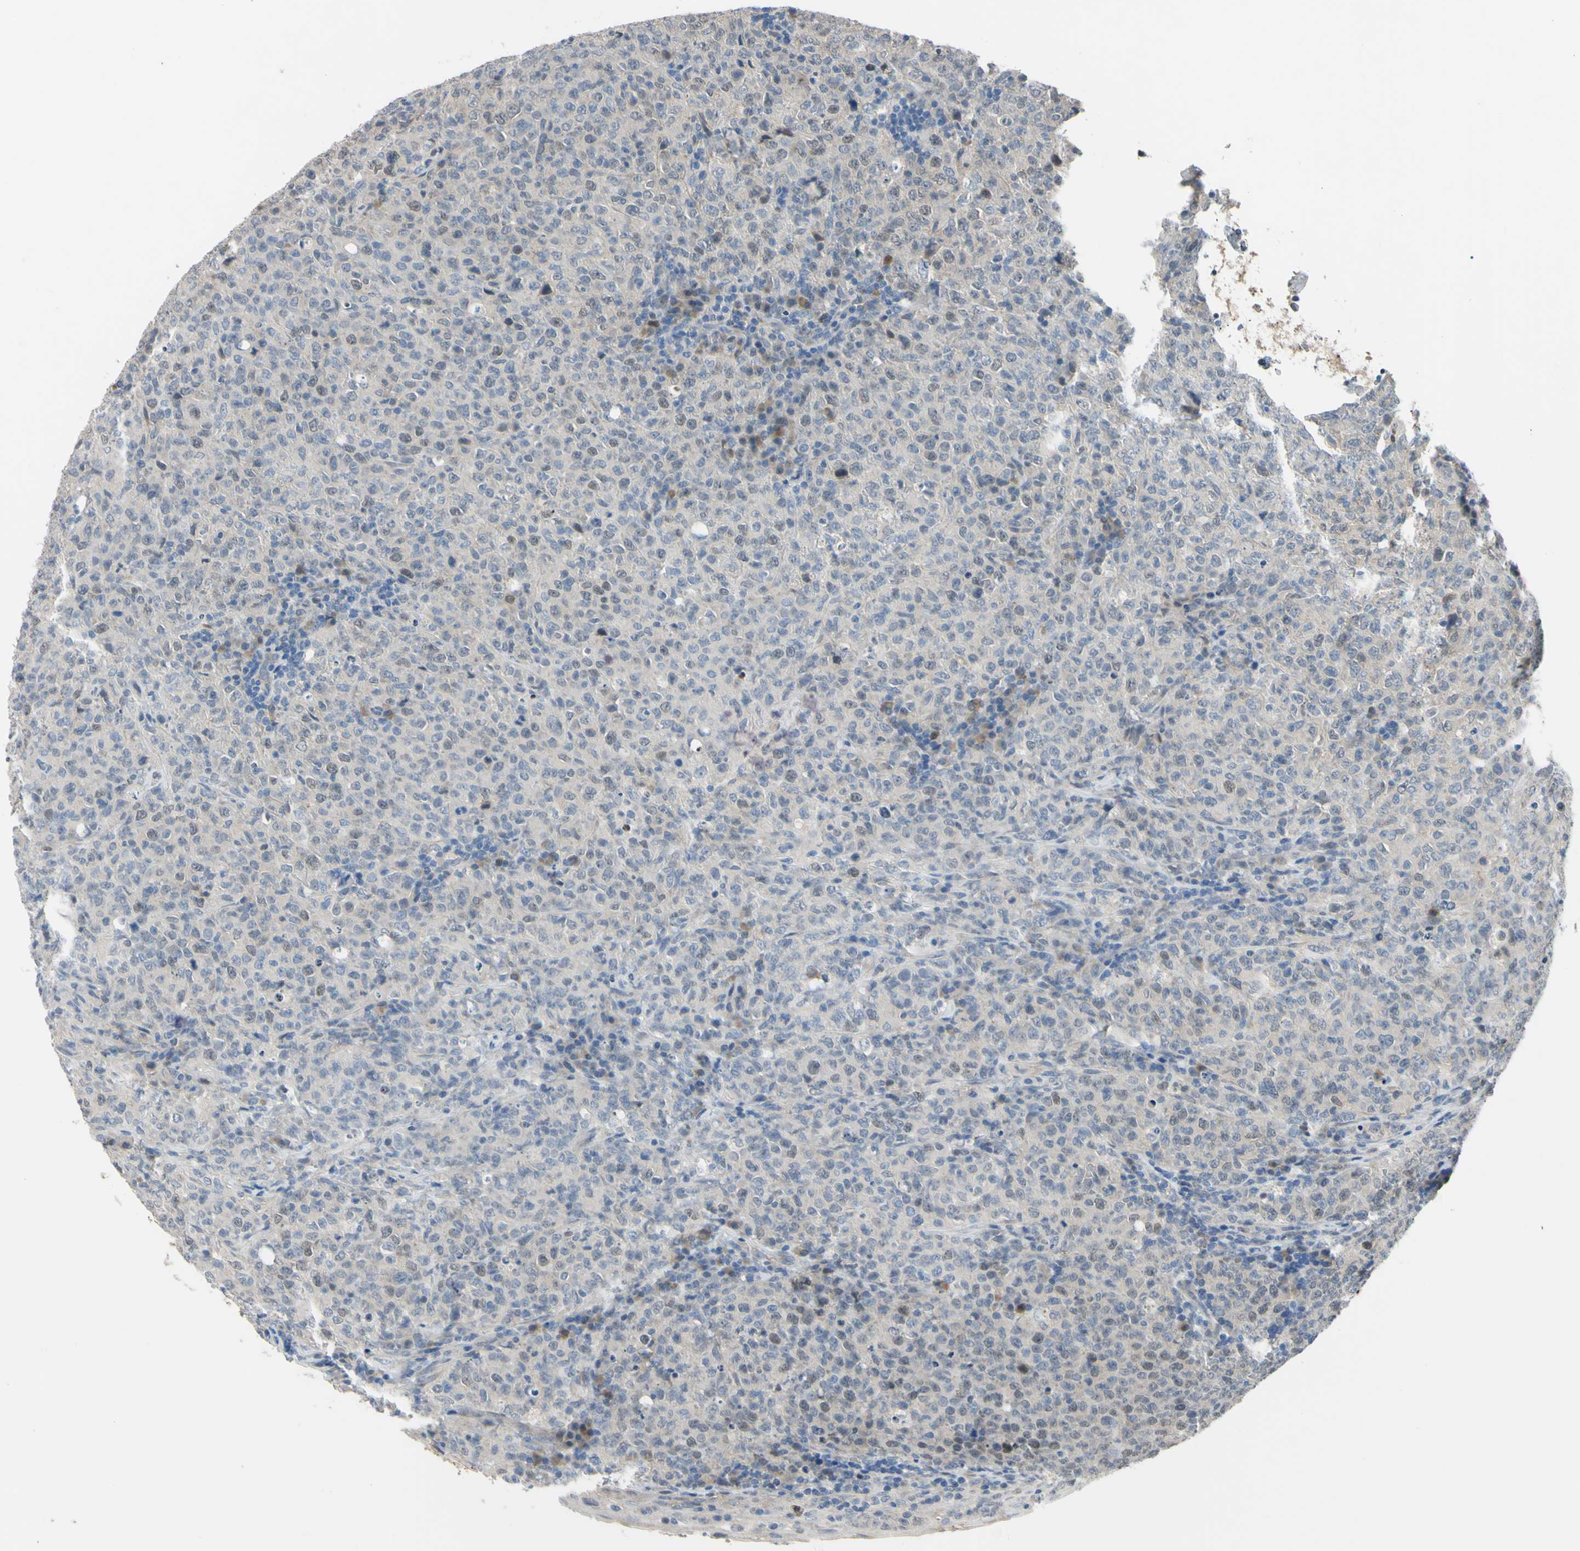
{"staining": {"intensity": "negative", "quantity": "none", "location": "none"}, "tissue": "lymphoma", "cell_type": "Tumor cells", "image_type": "cancer", "snomed": [{"axis": "morphology", "description": "Malignant lymphoma, non-Hodgkin's type, High grade"}, {"axis": "topography", "description": "Tonsil"}], "caption": "Immunohistochemistry (IHC) of lymphoma displays no expression in tumor cells. The staining is performed using DAB (3,3'-diaminobenzidine) brown chromogen with nuclei counter-stained in using hematoxylin.", "gene": "LHX9", "patient": {"sex": "female", "age": 36}}